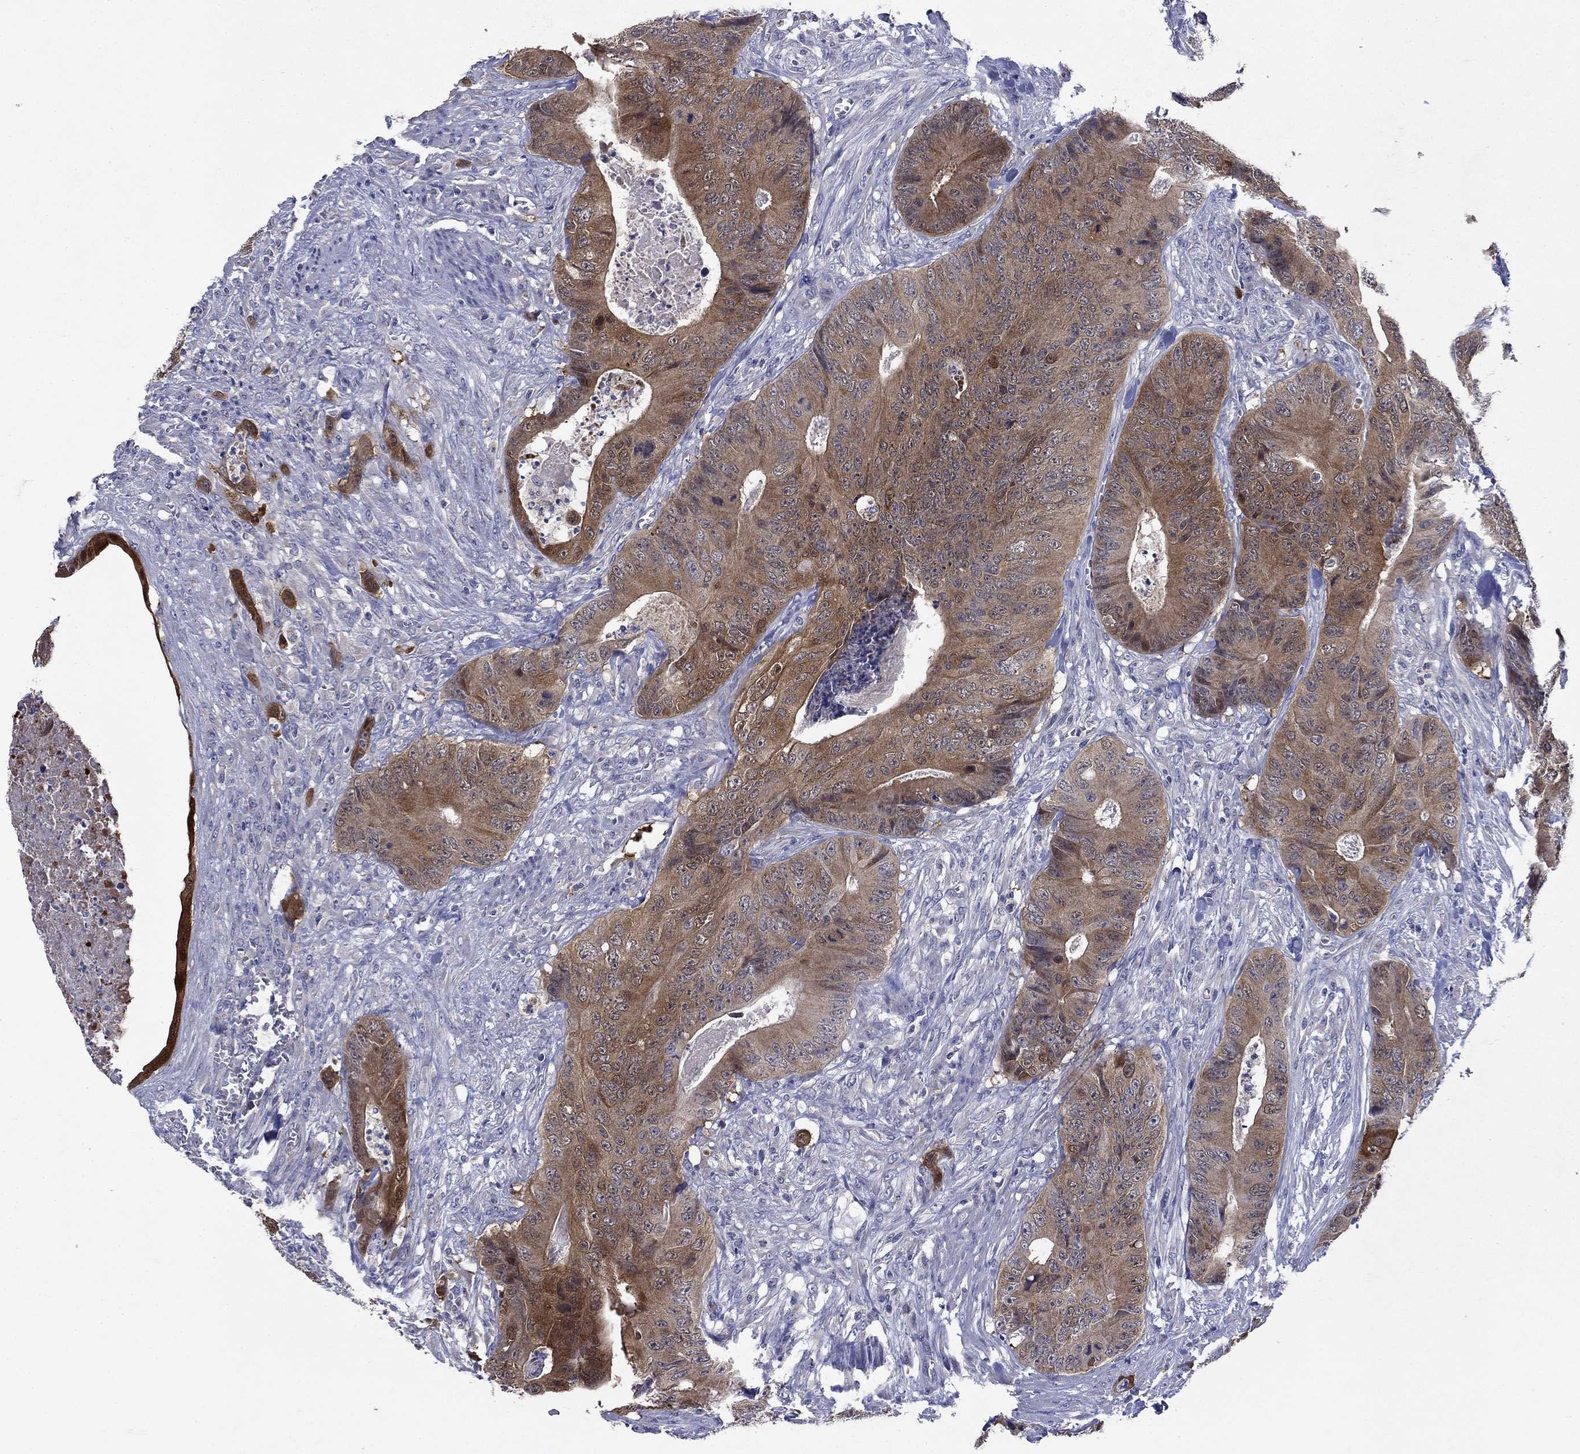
{"staining": {"intensity": "strong", "quantity": "25%-75%", "location": "cytoplasmic/membranous"}, "tissue": "colorectal cancer", "cell_type": "Tumor cells", "image_type": "cancer", "snomed": [{"axis": "morphology", "description": "Adenocarcinoma, NOS"}, {"axis": "topography", "description": "Colon"}], "caption": "Colorectal cancer (adenocarcinoma) tissue displays strong cytoplasmic/membranous positivity in about 25%-75% of tumor cells The protein of interest is shown in brown color, while the nuclei are stained blue.", "gene": "SULT2B1", "patient": {"sex": "male", "age": 84}}